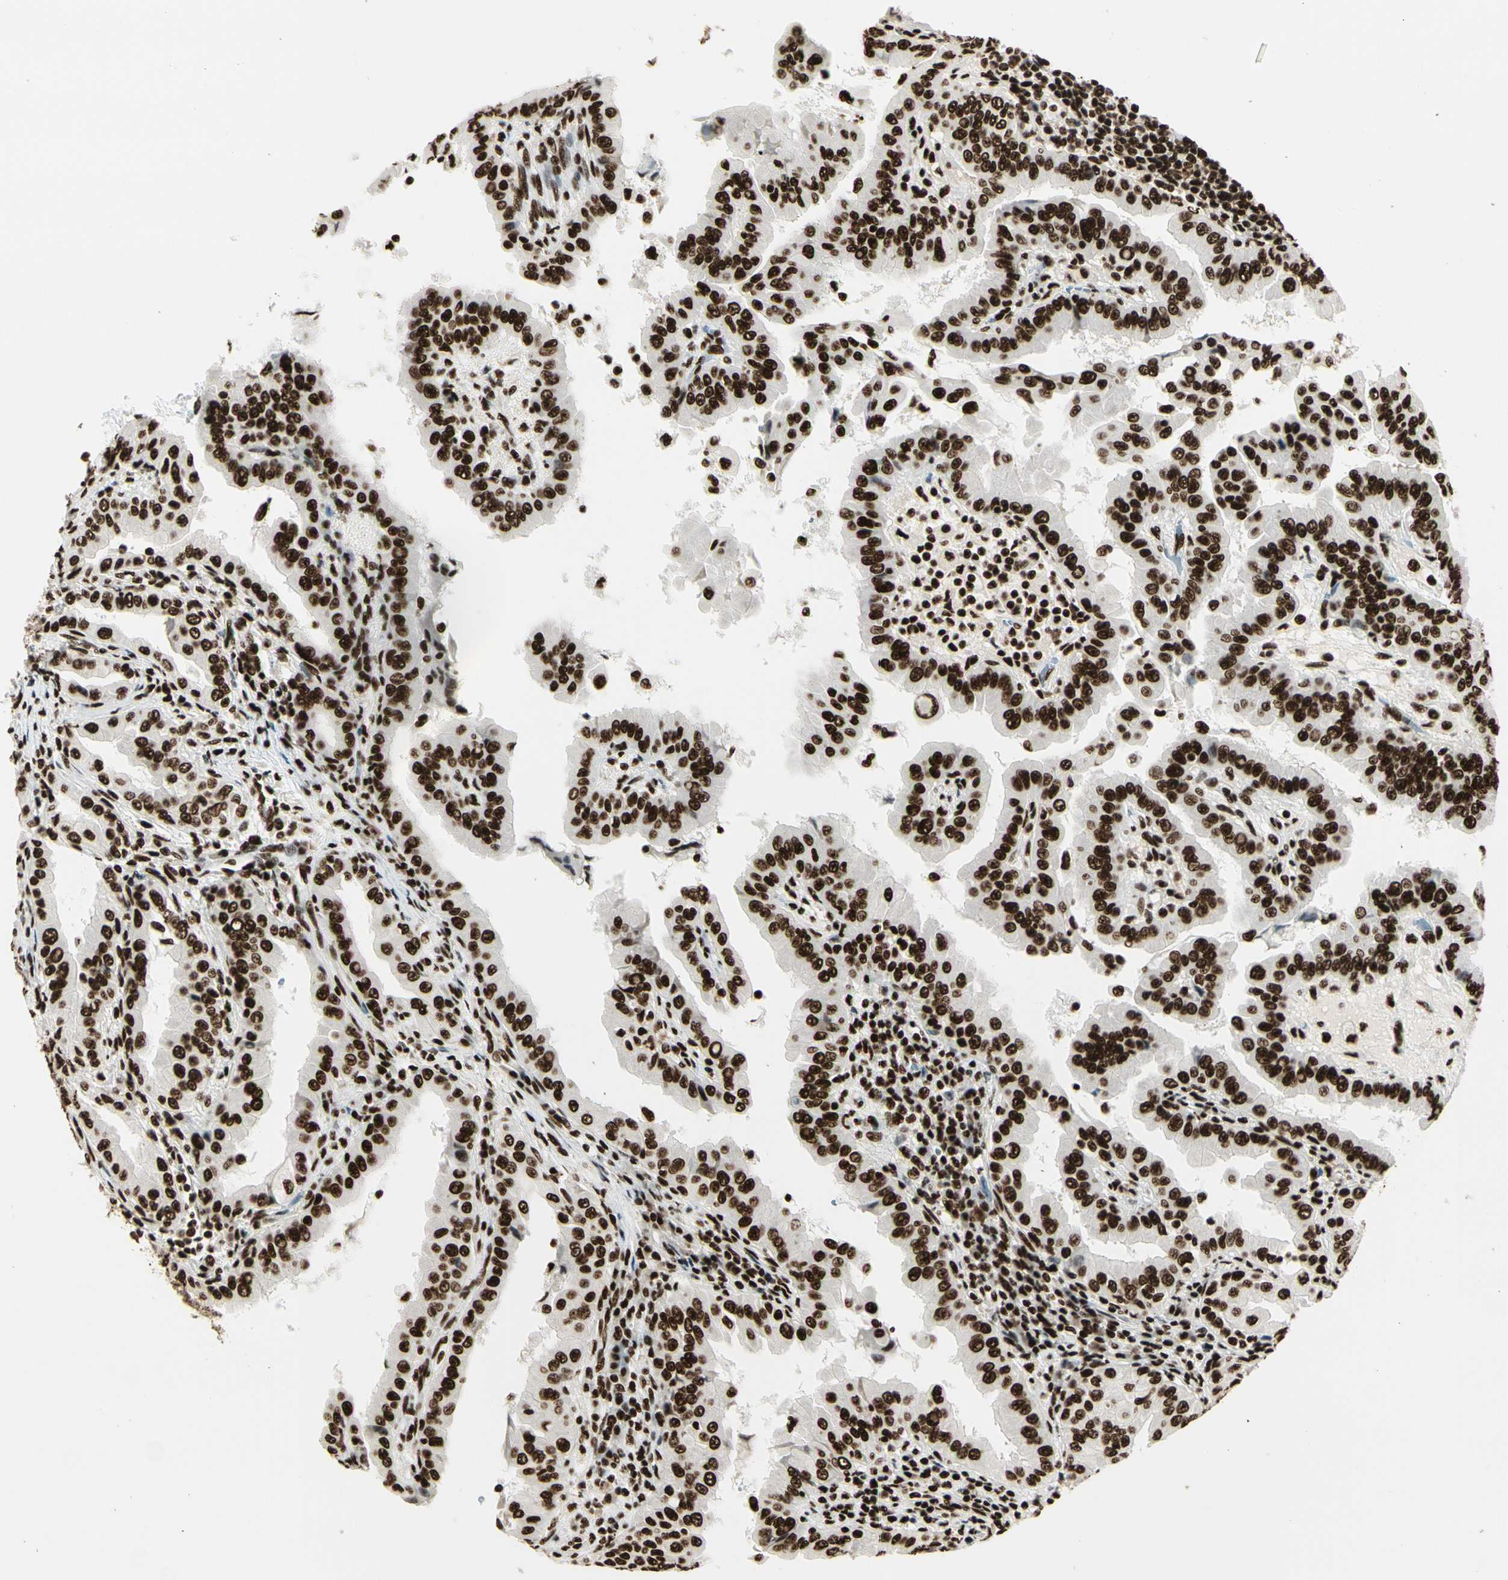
{"staining": {"intensity": "strong", "quantity": ">75%", "location": "nuclear"}, "tissue": "thyroid cancer", "cell_type": "Tumor cells", "image_type": "cancer", "snomed": [{"axis": "morphology", "description": "Papillary adenocarcinoma, NOS"}, {"axis": "topography", "description": "Thyroid gland"}], "caption": "This histopathology image shows immunohistochemistry (IHC) staining of human thyroid cancer (papillary adenocarcinoma), with high strong nuclear positivity in approximately >75% of tumor cells.", "gene": "CCAR1", "patient": {"sex": "male", "age": 33}}